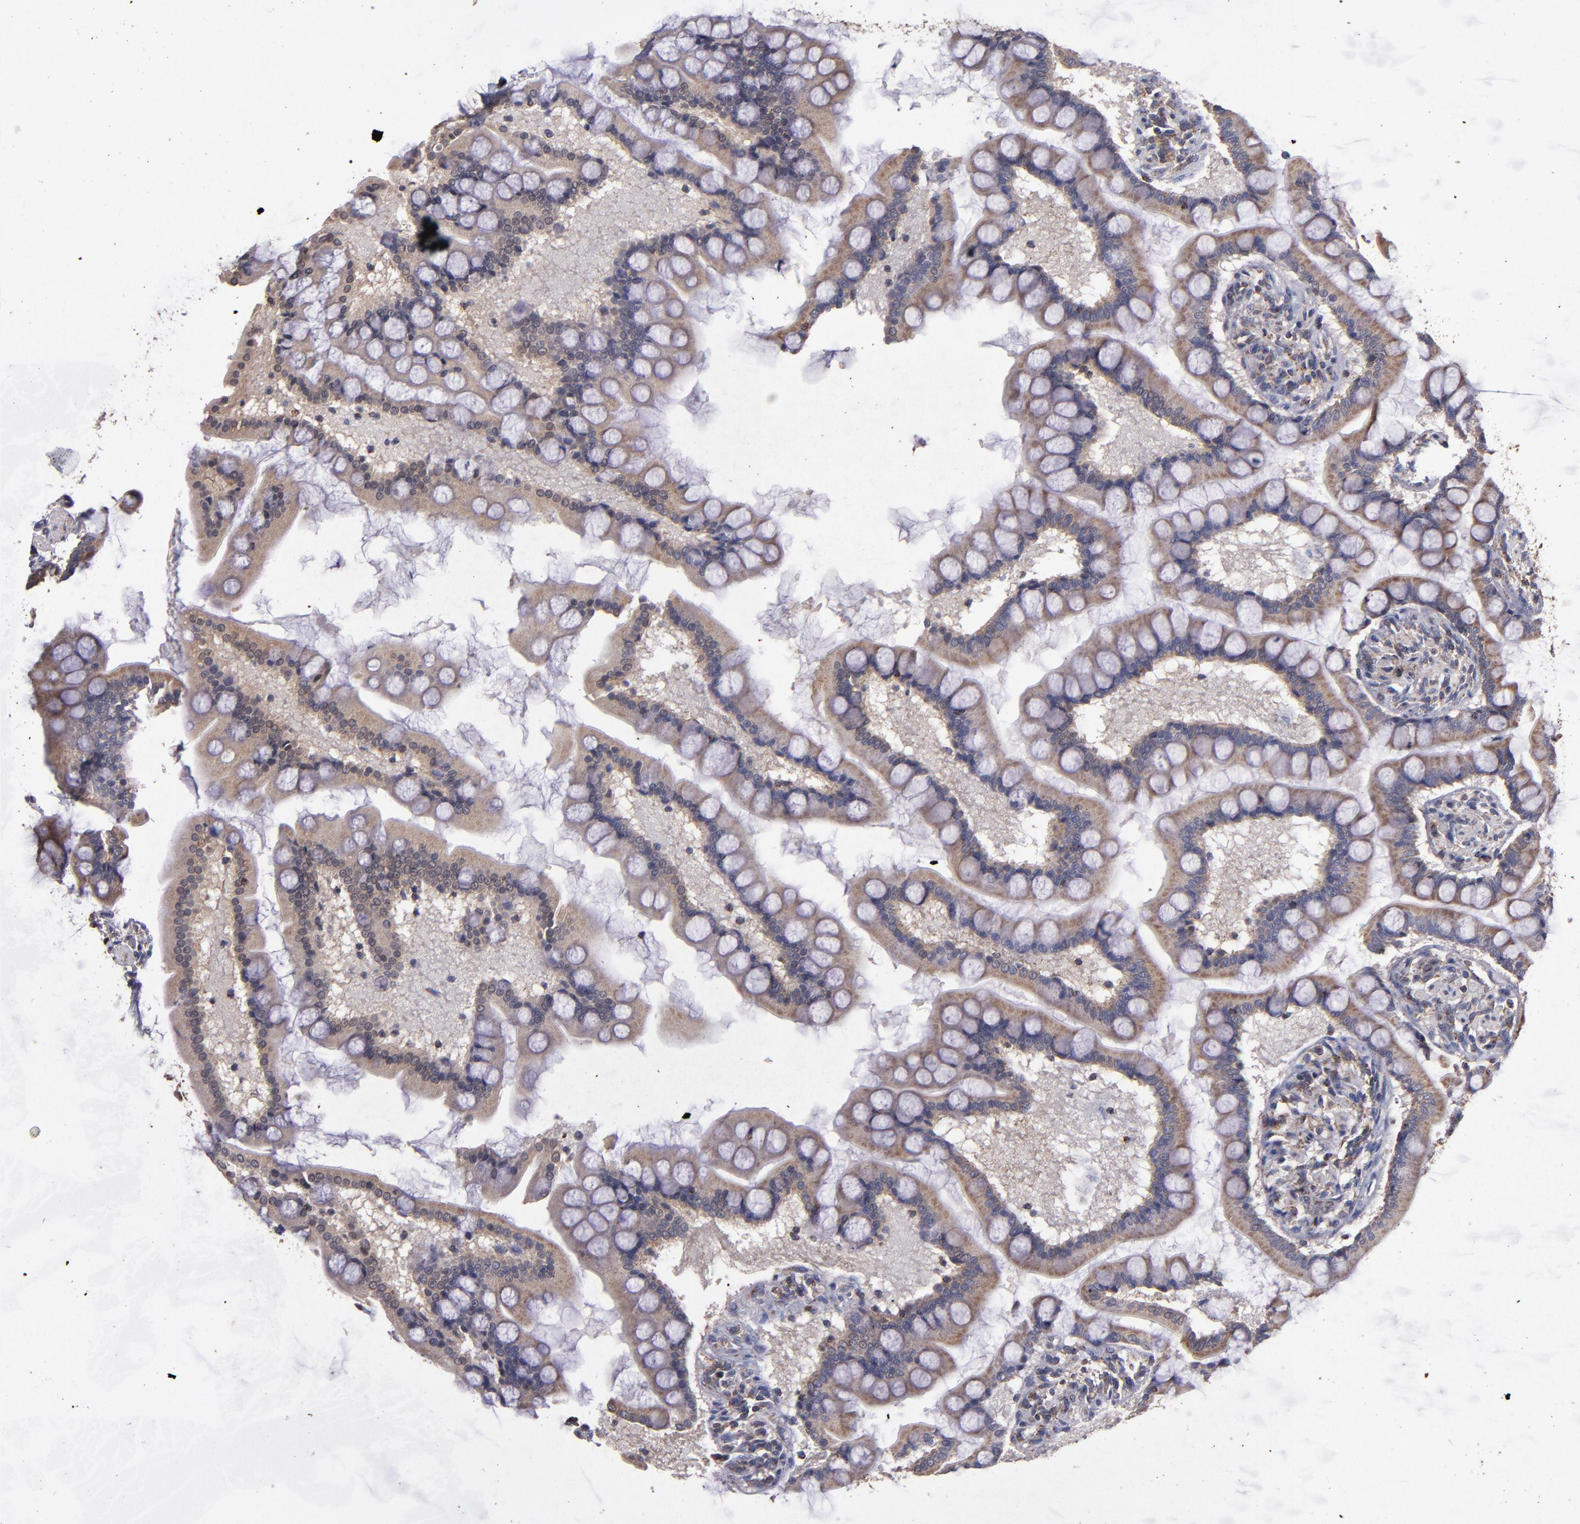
{"staining": {"intensity": "moderate", "quantity": ">75%", "location": "cytoplasmic/membranous"}, "tissue": "small intestine", "cell_type": "Glandular cells", "image_type": "normal", "snomed": [{"axis": "morphology", "description": "Normal tissue, NOS"}, {"axis": "topography", "description": "Small intestine"}], "caption": "The photomicrograph displays a brown stain indicating the presence of a protein in the cytoplasmic/membranous of glandular cells in small intestine. Using DAB (brown) and hematoxylin (blue) stains, captured at high magnification using brightfield microscopy.", "gene": "TIMM9", "patient": {"sex": "male", "age": 41}}